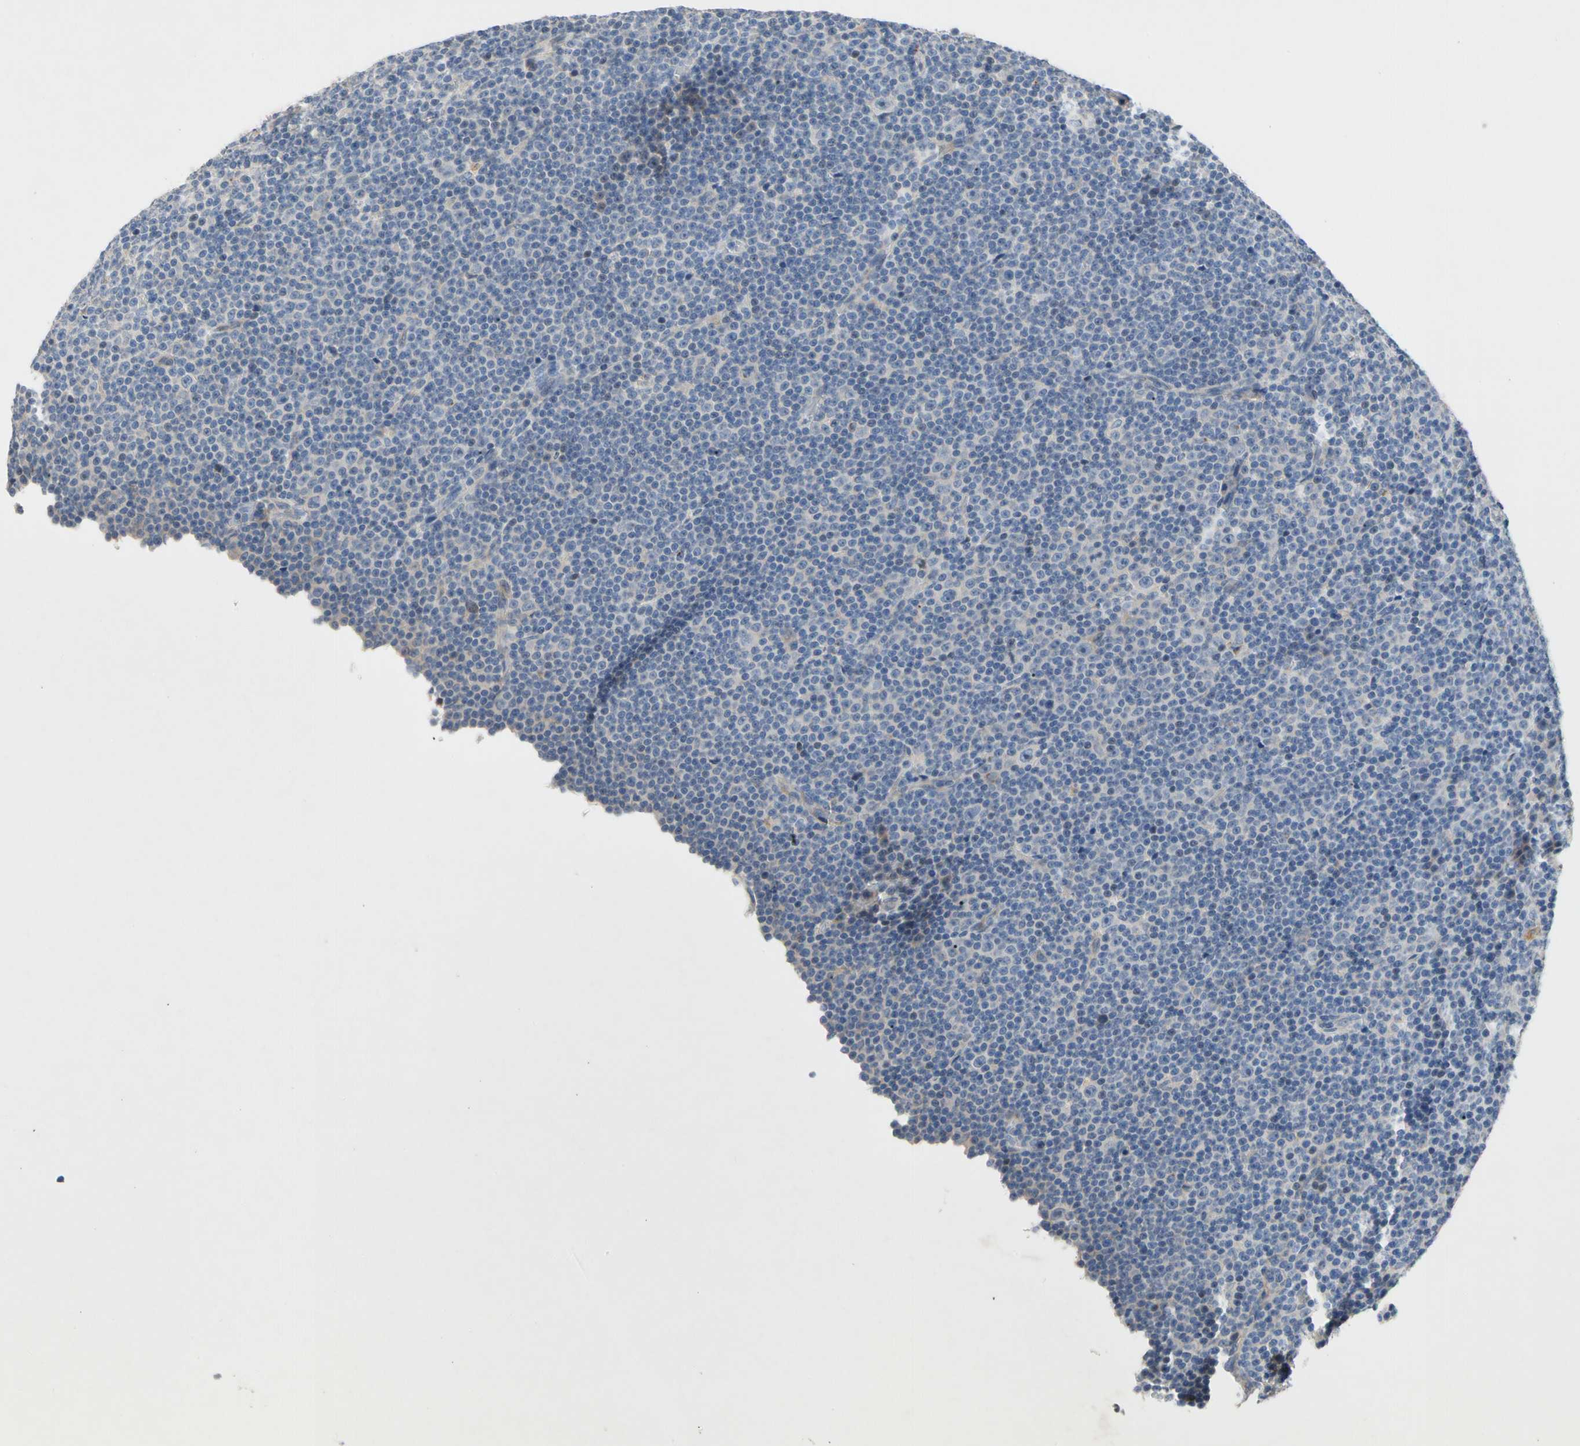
{"staining": {"intensity": "negative", "quantity": "none", "location": "none"}, "tissue": "lymphoma", "cell_type": "Tumor cells", "image_type": "cancer", "snomed": [{"axis": "morphology", "description": "Malignant lymphoma, non-Hodgkin's type, Low grade"}, {"axis": "topography", "description": "Lymph node"}], "caption": "This is a micrograph of IHC staining of low-grade malignant lymphoma, non-Hodgkin's type, which shows no staining in tumor cells.", "gene": "GAS6", "patient": {"sex": "female", "age": 67}}